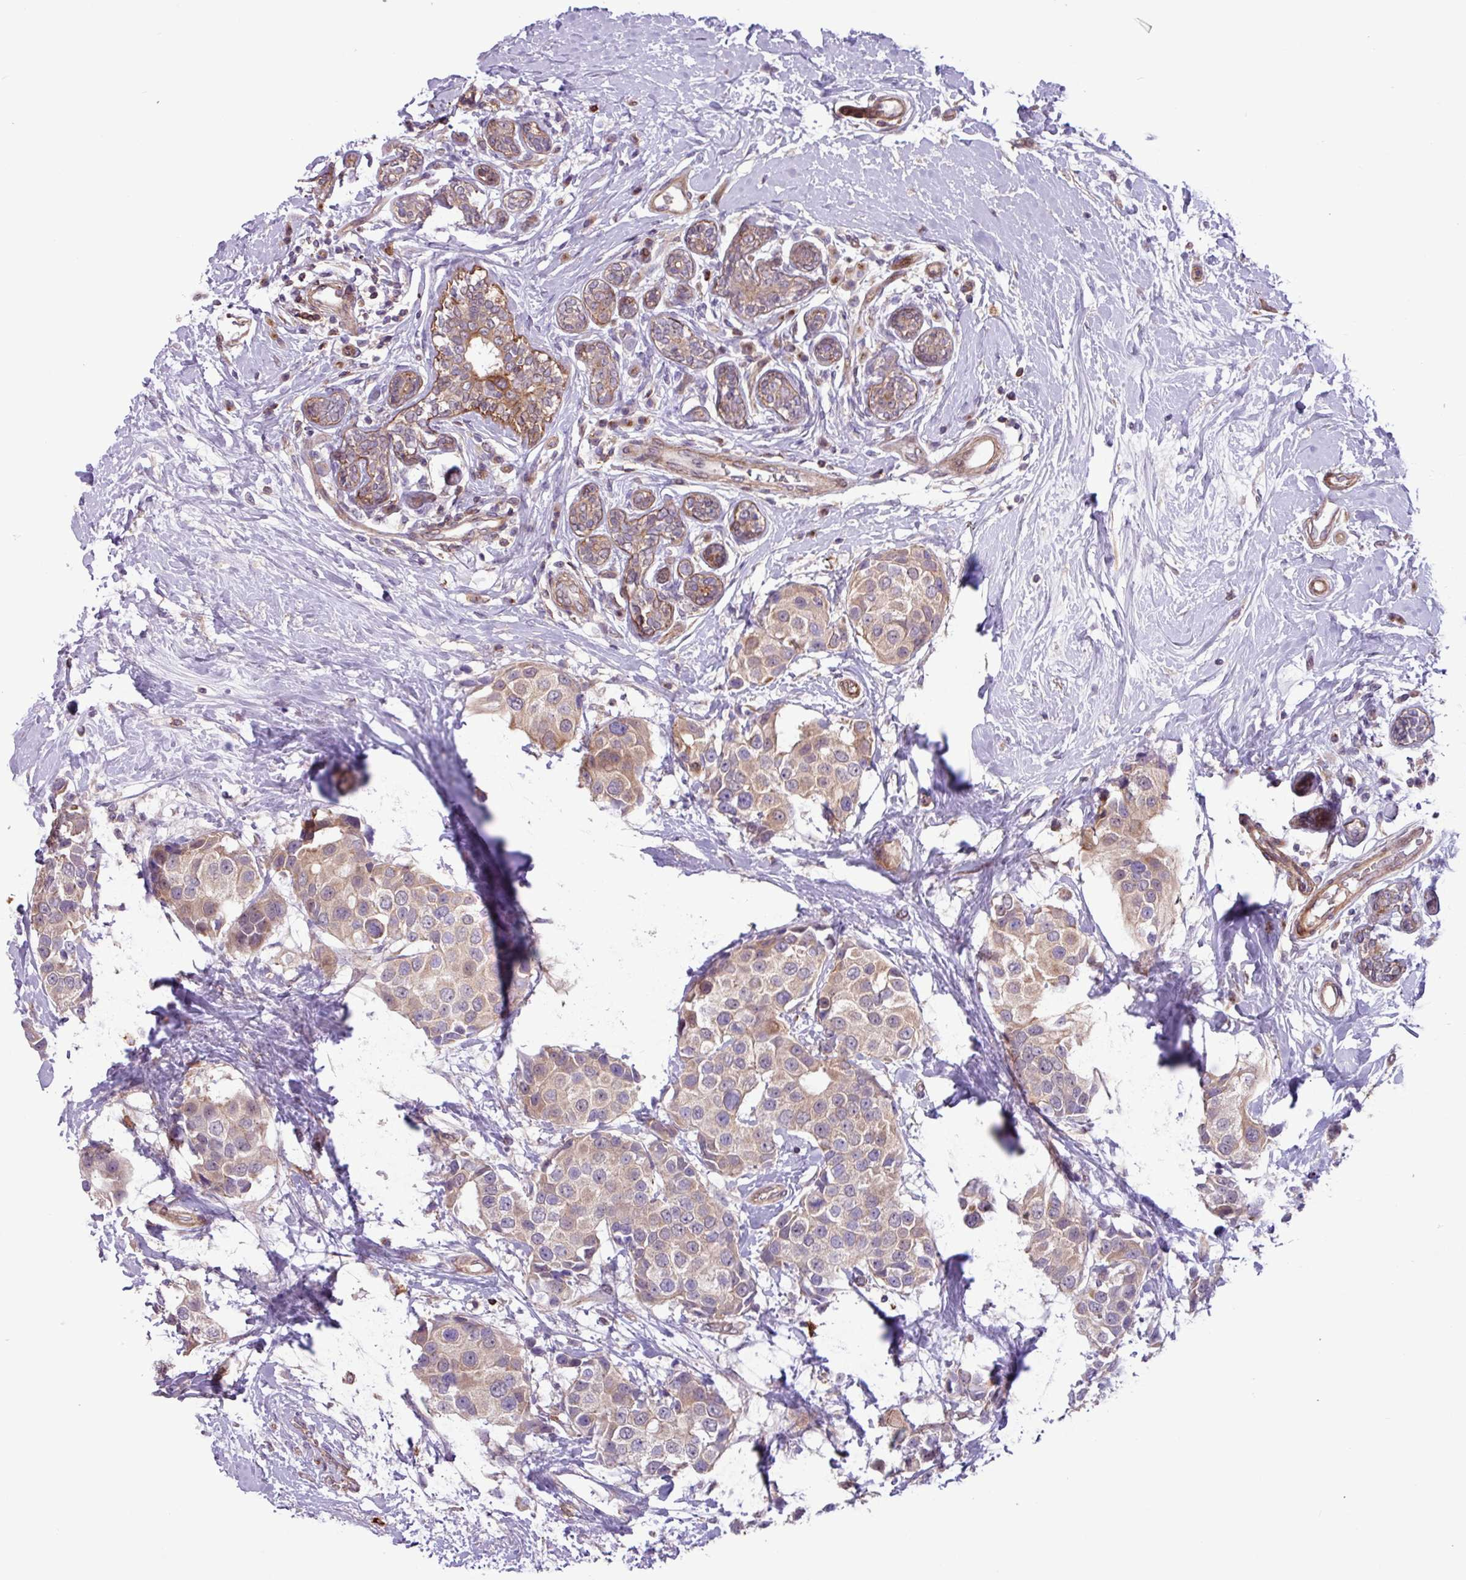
{"staining": {"intensity": "weak", "quantity": ">75%", "location": "cytoplasmic/membranous"}, "tissue": "breast cancer", "cell_type": "Tumor cells", "image_type": "cancer", "snomed": [{"axis": "morphology", "description": "Normal tissue, NOS"}, {"axis": "morphology", "description": "Duct carcinoma"}, {"axis": "topography", "description": "Breast"}], "caption": "A low amount of weak cytoplasmic/membranous expression is seen in about >75% of tumor cells in breast invasive ductal carcinoma tissue.", "gene": "CNTRL", "patient": {"sex": "female", "age": 39}}